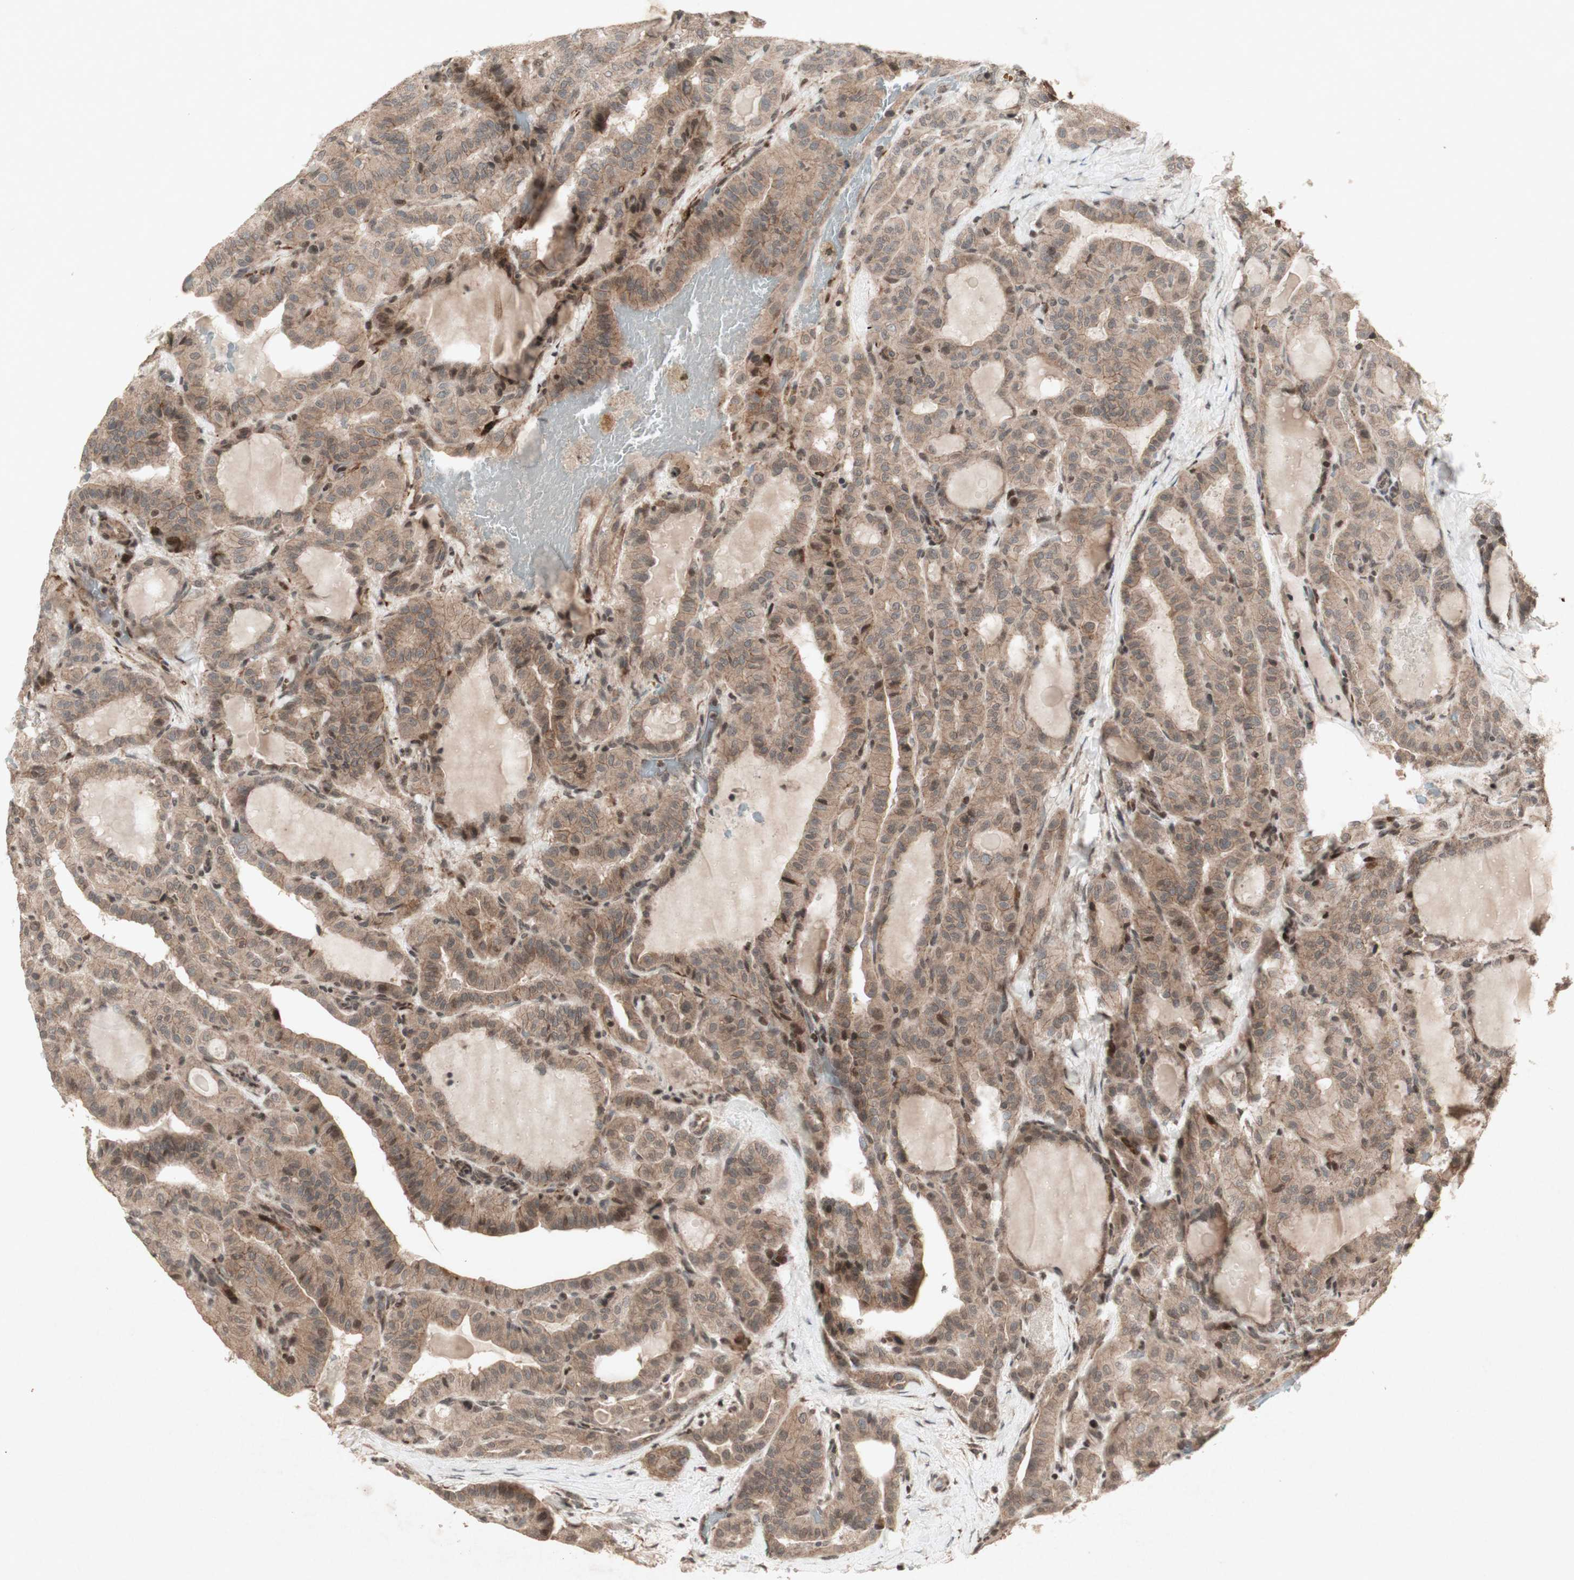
{"staining": {"intensity": "weak", "quantity": ">75%", "location": "cytoplasmic/membranous"}, "tissue": "thyroid cancer", "cell_type": "Tumor cells", "image_type": "cancer", "snomed": [{"axis": "morphology", "description": "Papillary adenocarcinoma, NOS"}, {"axis": "topography", "description": "Thyroid gland"}], "caption": "Human thyroid papillary adenocarcinoma stained with a protein marker shows weak staining in tumor cells.", "gene": "PLXNA1", "patient": {"sex": "male", "age": 77}}